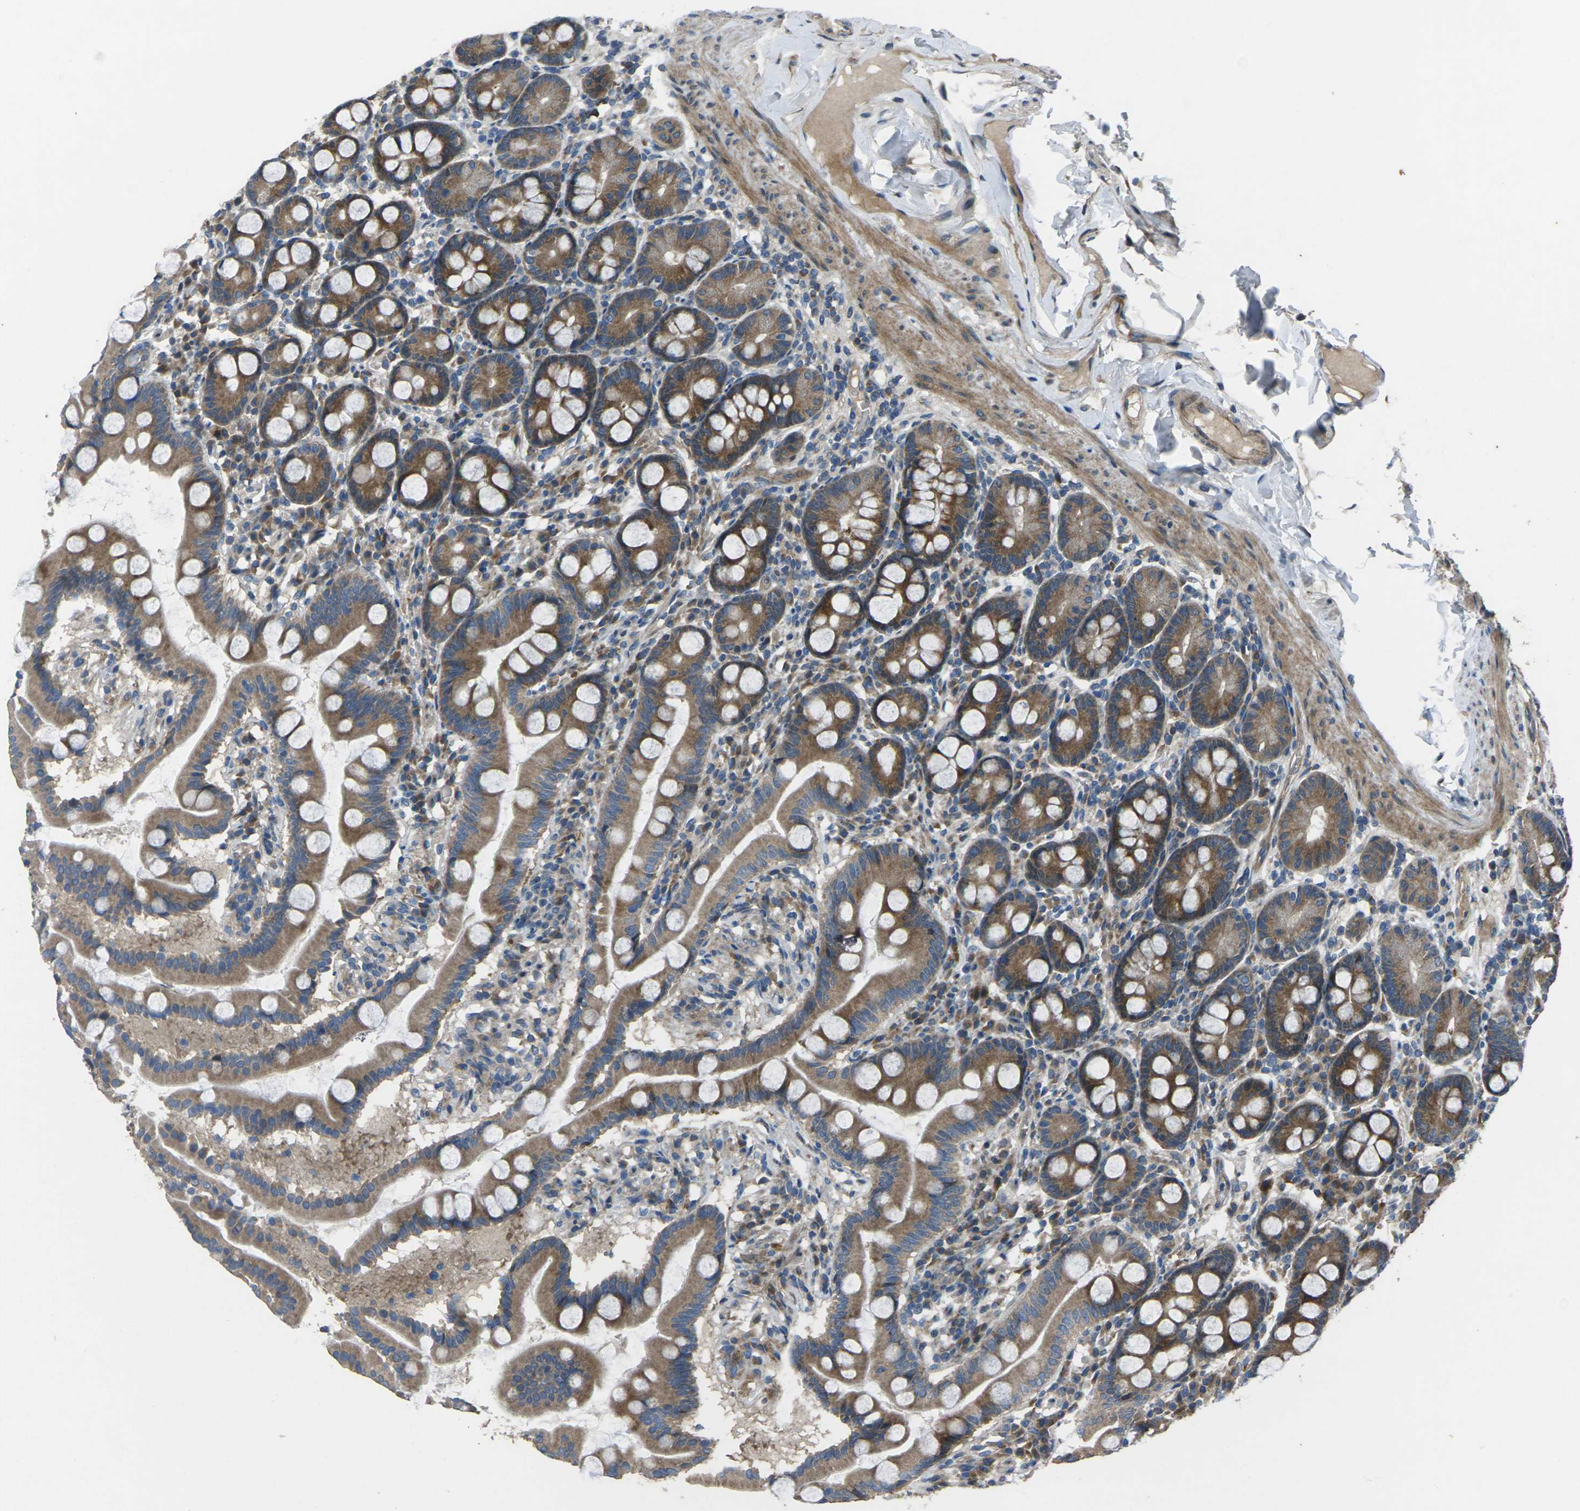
{"staining": {"intensity": "moderate", "quantity": ">75%", "location": "cytoplasmic/membranous"}, "tissue": "duodenum", "cell_type": "Glandular cells", "image_type": "normal", "snomed": [{"axis": "morphology", "description": "Normal tissue, NOS"}, {"axis": "topography", "description": "Duodenum"}], "caption": "Human duodenum stained for a protein (brown) demonstrates moderate cytoplasmic/membranous positive staining in approximately >75% of glandular cells.", "gene": "EDNRA", "patient": {"sex": "male", "age": 50}}